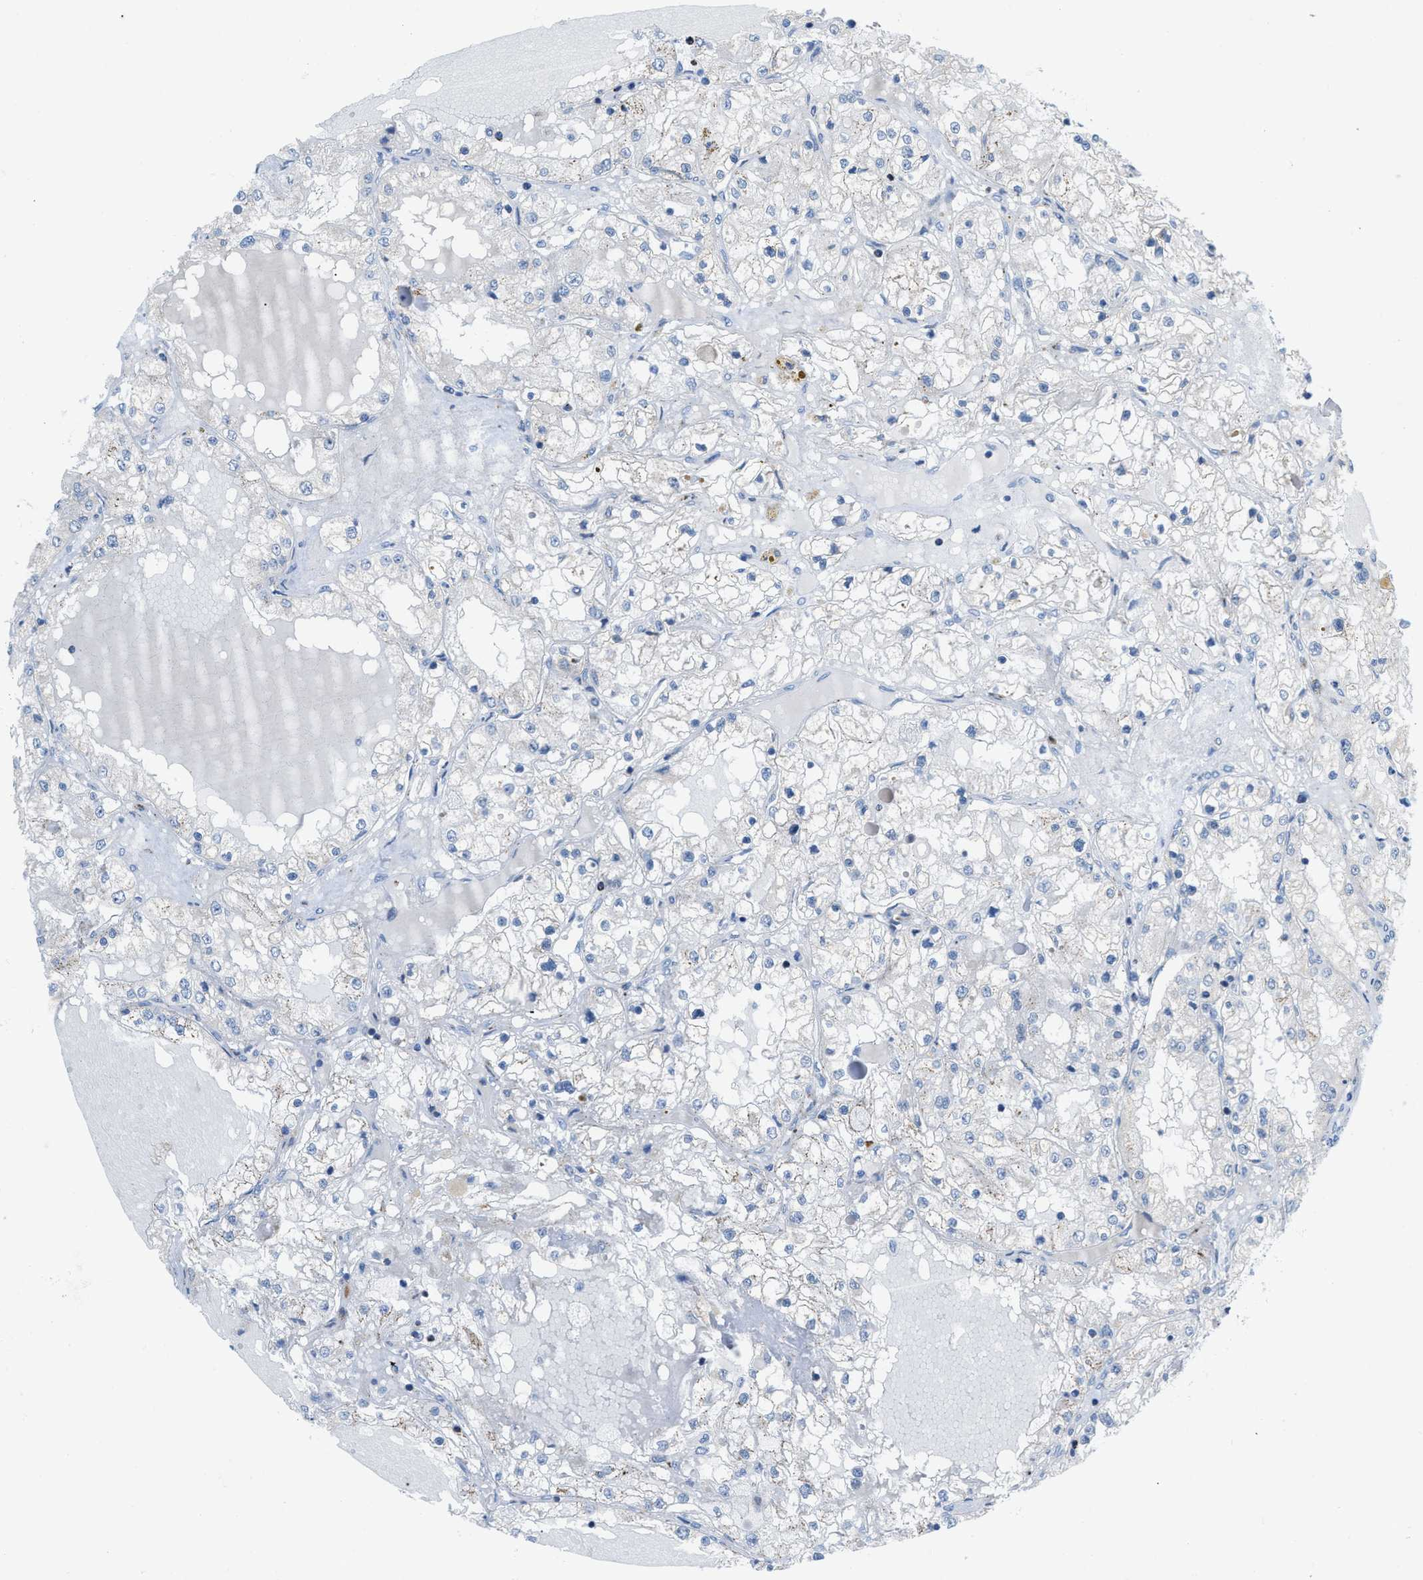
{"staining": {"intensity": "negative", "quantity": "none", "location": "none"}, "tissue": "renal cancer", "cell_type": "Tumor cells", "image_type": "cancer", "snomed": [{"axis": "morphology", "description": "Adenocarcinoma, NOS"}, {"axis": "topography", "description": "Kidney"}], "caption": "The micrograph reveals no staining of tumor cells in renal cancer.", "gene": "RBBP9", "patient": {"sex": "male", "age": 68}}